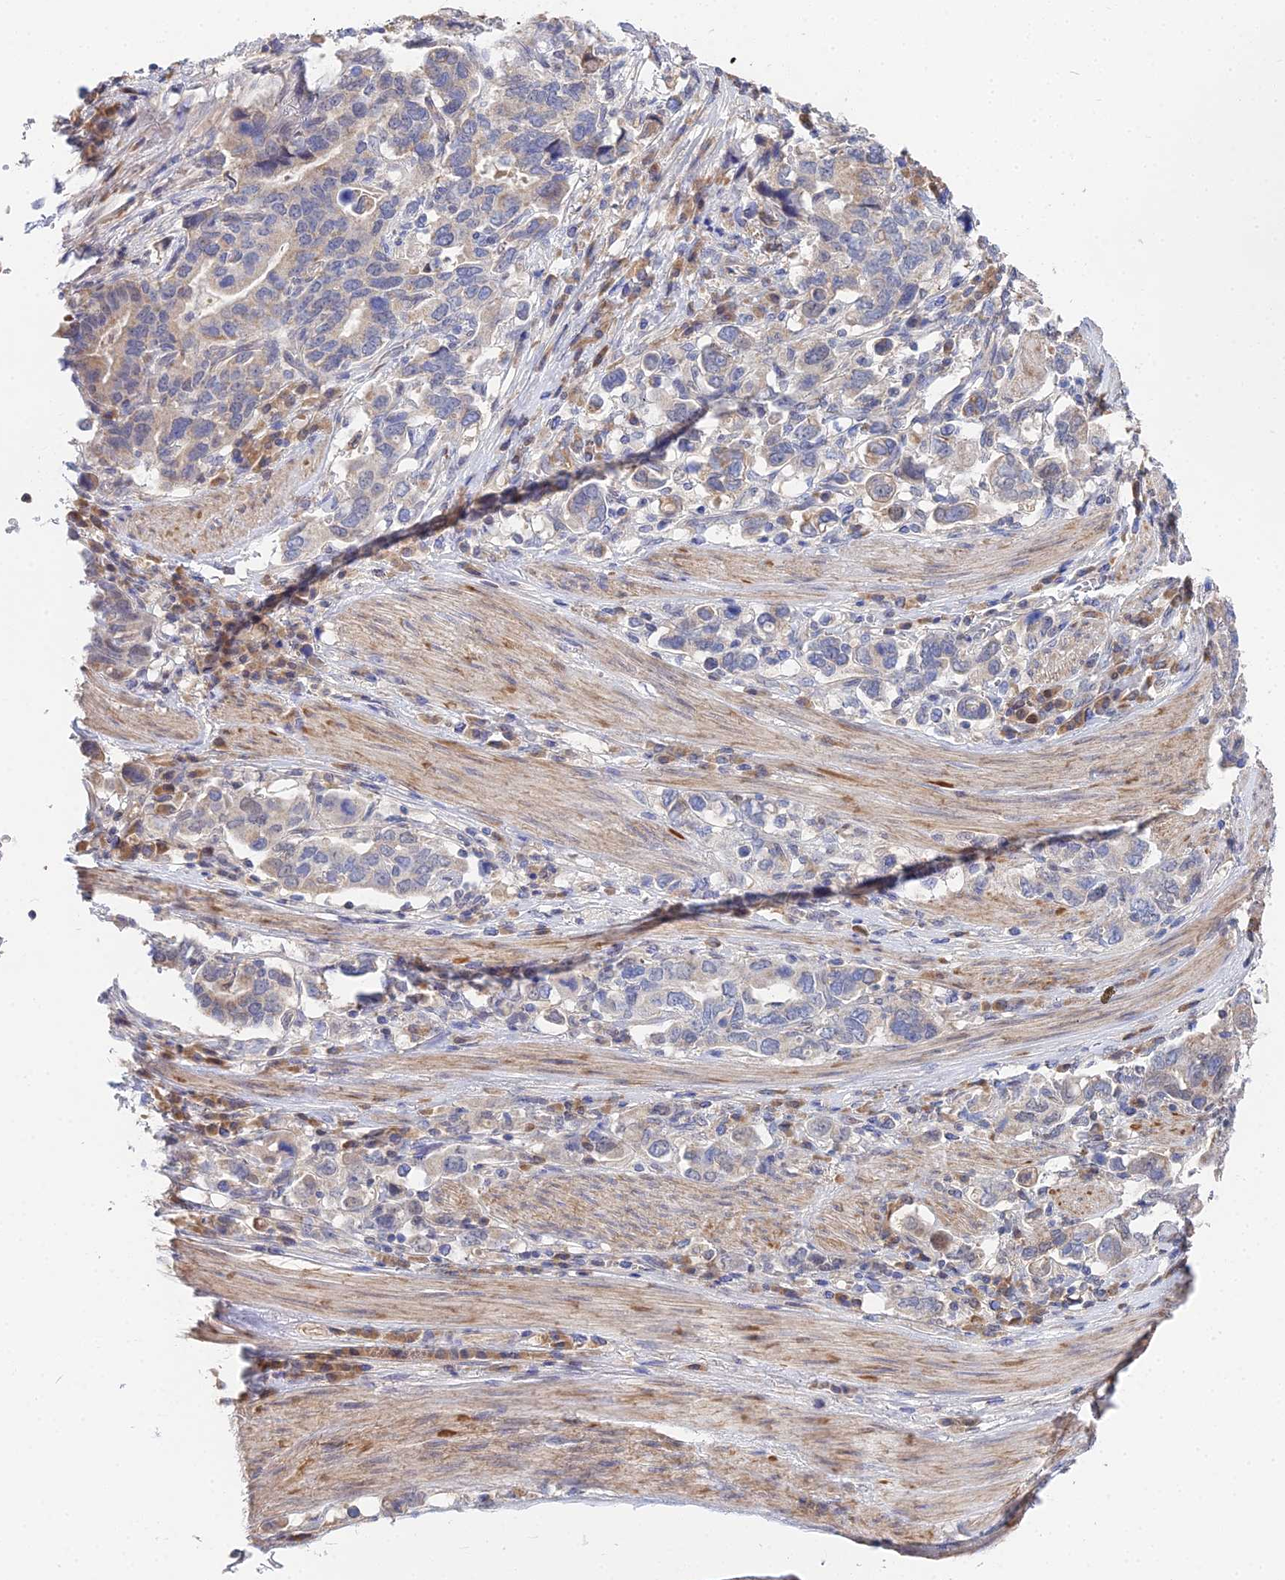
{"staining": {"intensity": "negative", "quantity": "none", "location": "none"}, "tissue": "stomach cancer", "cell_type": "Tumor cells", "image_type": "cancer", "snomed": [{"axis": "morphology", "description": "Adenocarcinoma, NOS"}, {"axis": "topography", "description": "Stomach, upper"}, {"axis": "topography", "description": "Stomach"}], "caption": "Immunohistochemical staining of human stomach cancer (adenocarcinoma) demonstrates no significant positivity in tumor cells.", "gene": "DNAH14", "patient": {"sex": "male", "age": 62}}